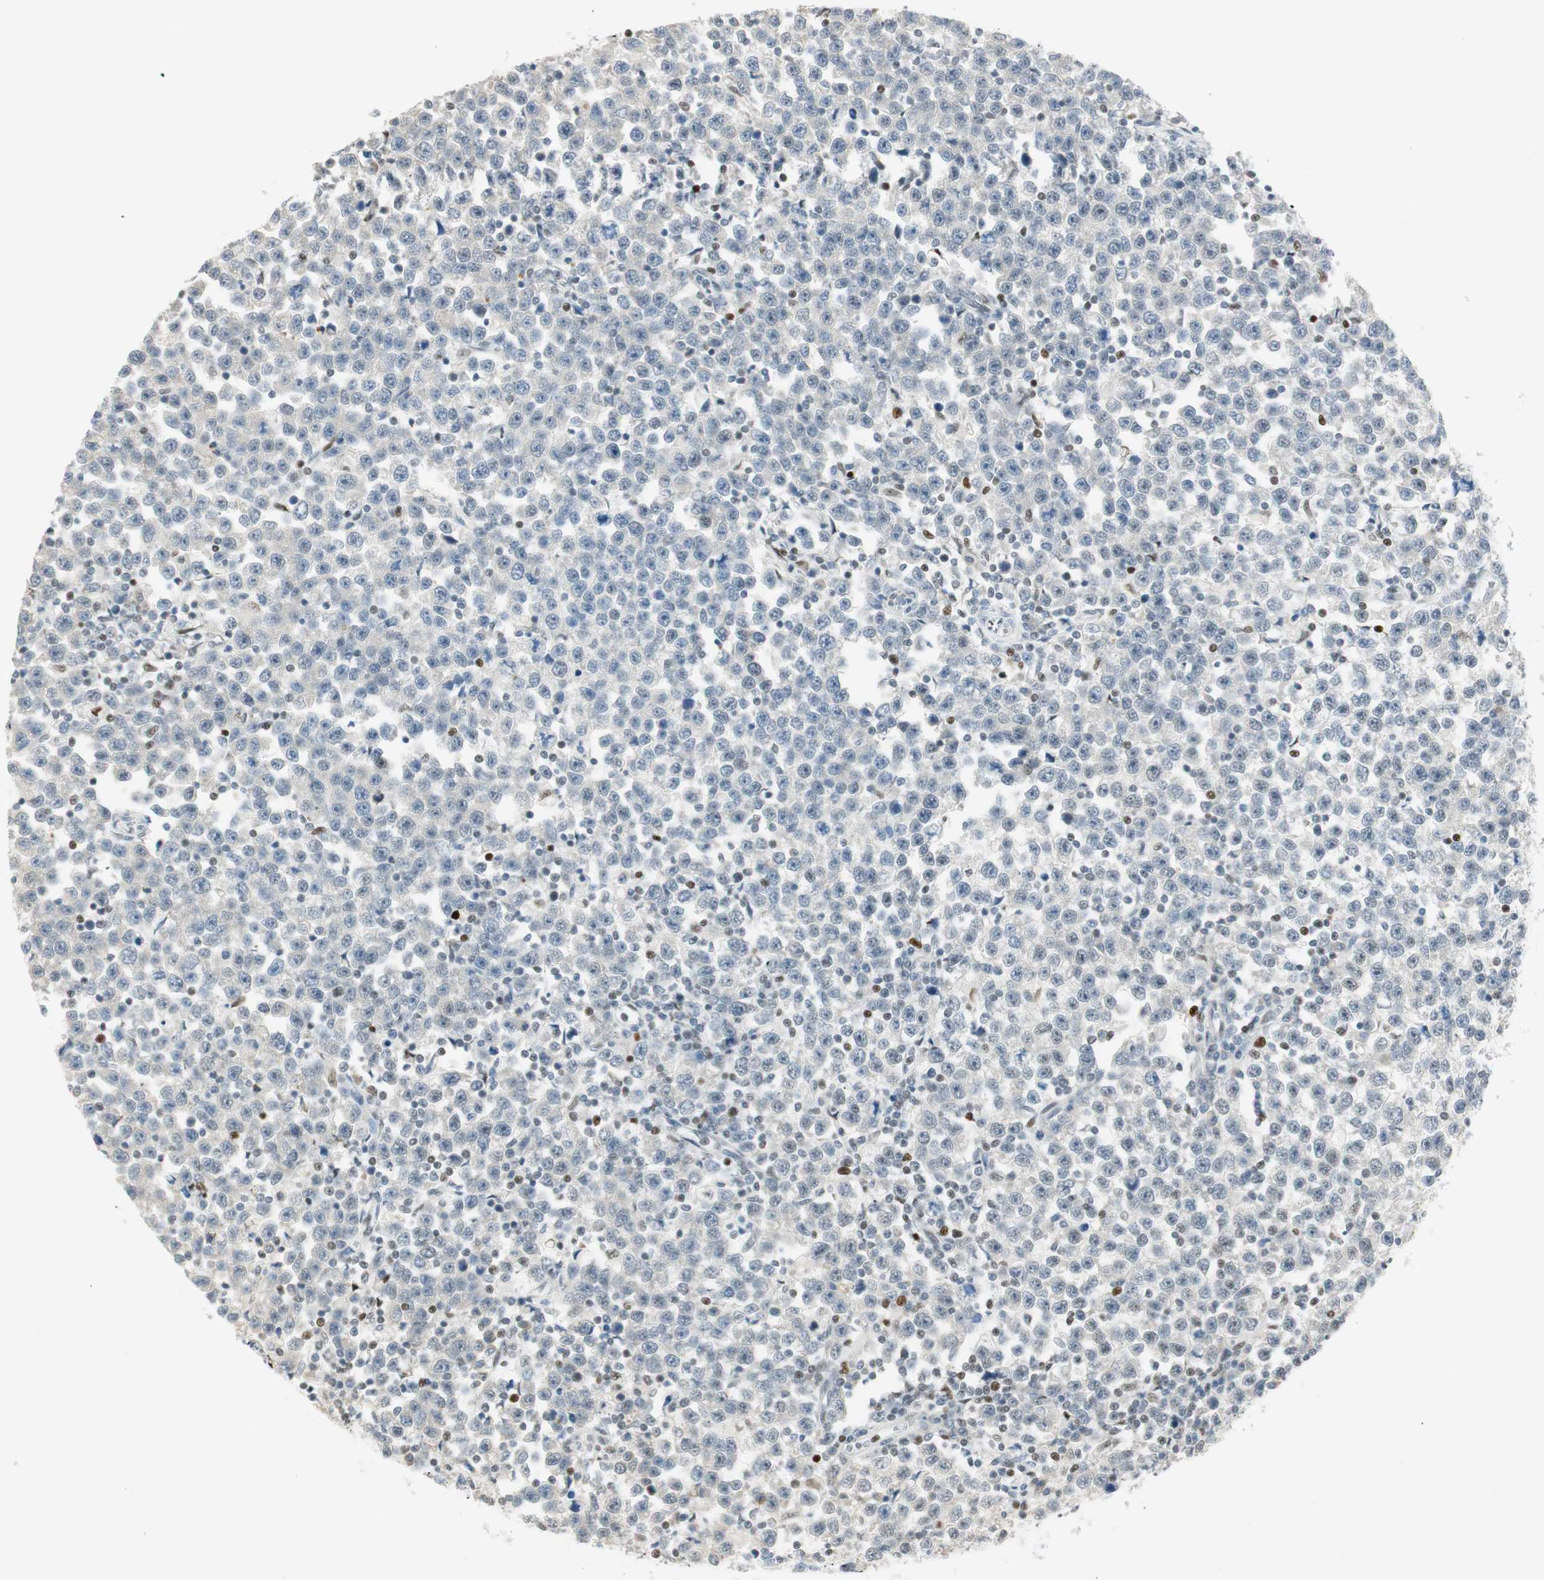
{"staining": {"intensity": "negative", "quantity": "none", "location": "none"}, "tissue": "testis cancer", "cell_type": "Tumor cells", "image_type": "cancer", "snomed": [{"axis": "morphology", "description": "Seminoma, NOS"}, {"axis": "topography", "description": "Testis"}], "caption": "The immunohistochemistry histopathology image has no significant positivity in tumor cells of testis cancer (seminoma) tissue.", "gene": "MSX2", "patient": {"sex": "male", "age": 43}}